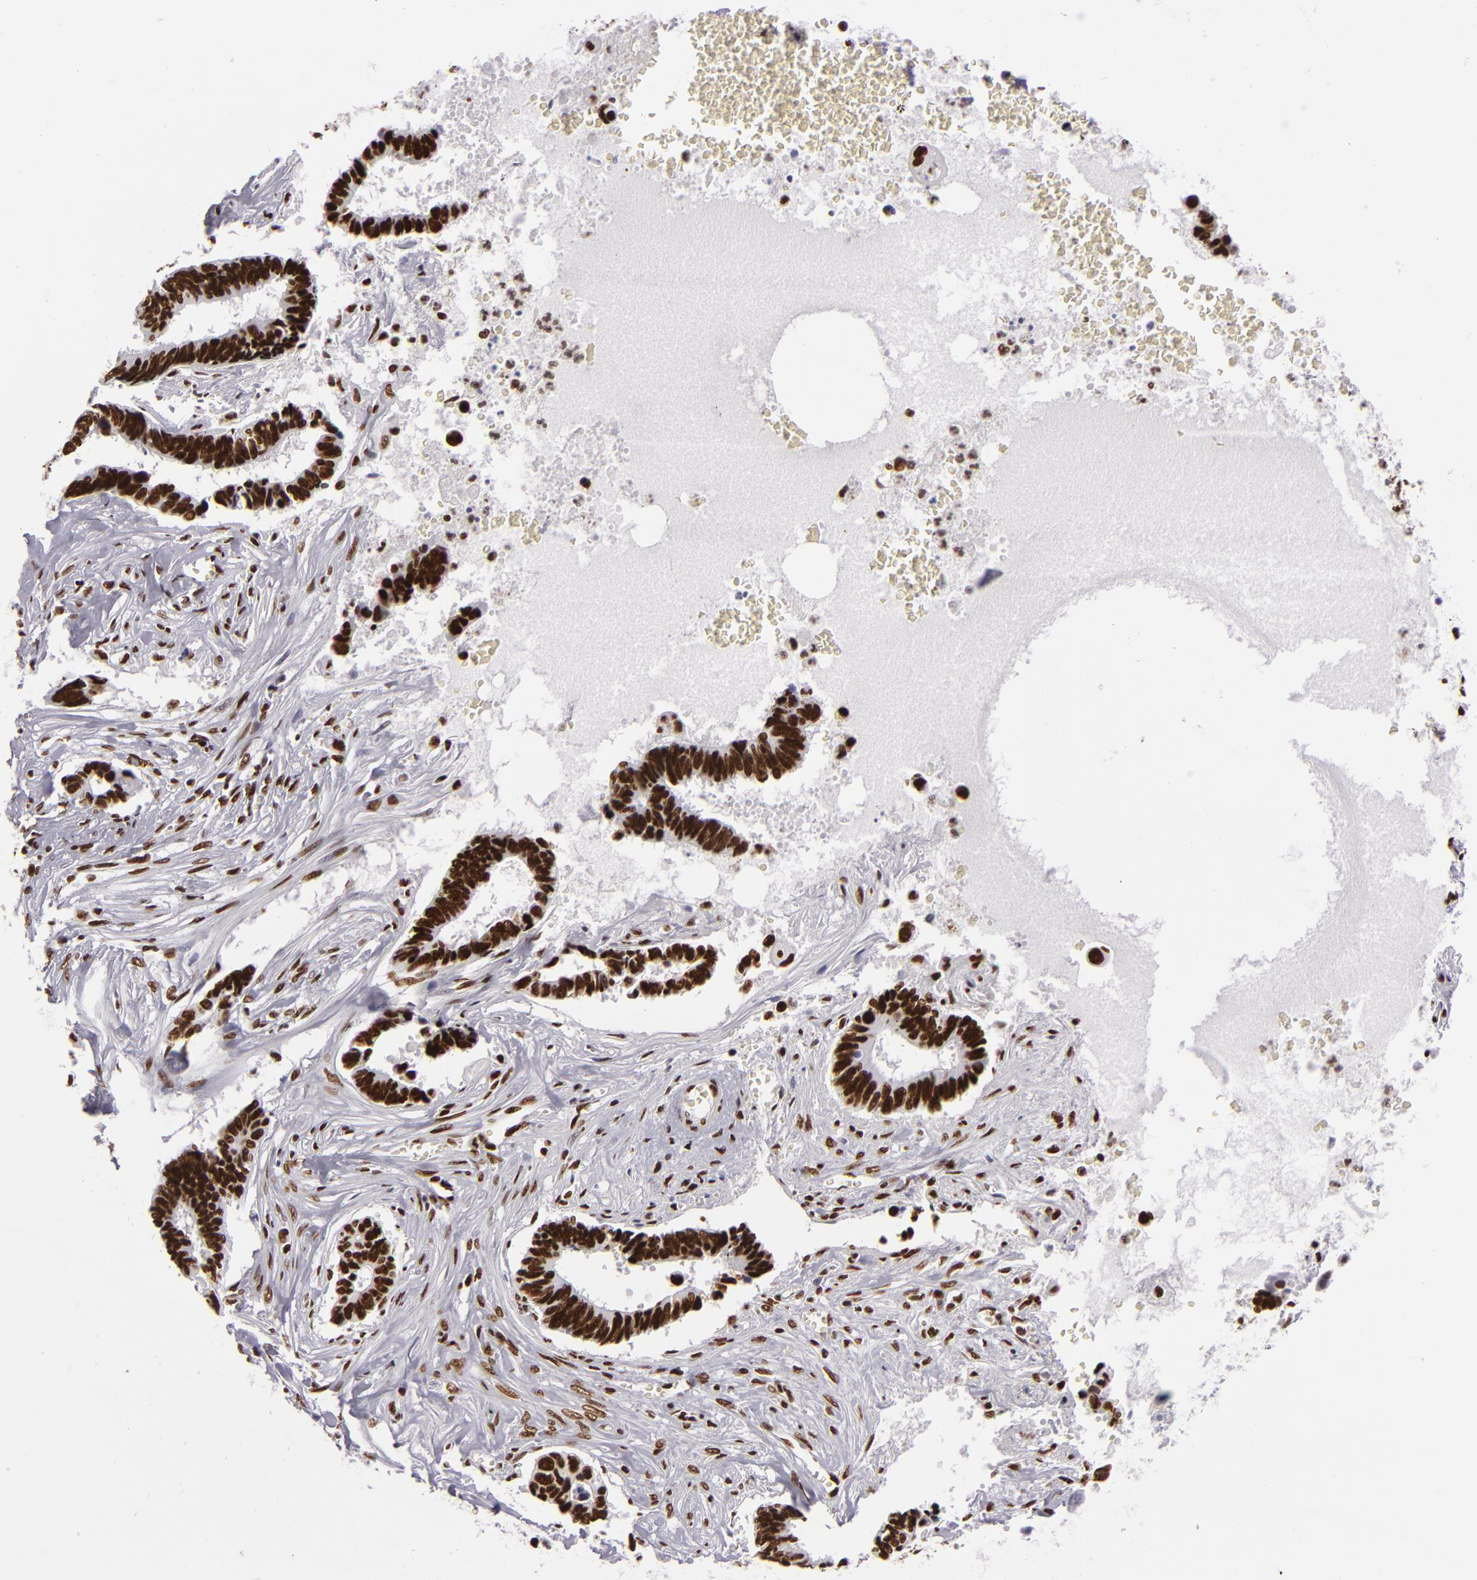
{"staining": {"intensity": "strong", "quantity": ">75%", "location": "nuclear"}, "tissue": "pancreatic cancer", "cell_type": "Tumor cells", "image_type": "cancer", "snomed": [{"axis": "morphology", "description": "Adenocarcinoma, NOS"}, {"axis": "topography", "description": "Pancreas"}], "caption": "The photomicrograph reveals staining of pancreatic cancer, revealing strong nuclear protein expression (brown color) within tumor cells.", "gene": "SAFB", "patient": {"sex": "female", "age": 70}}